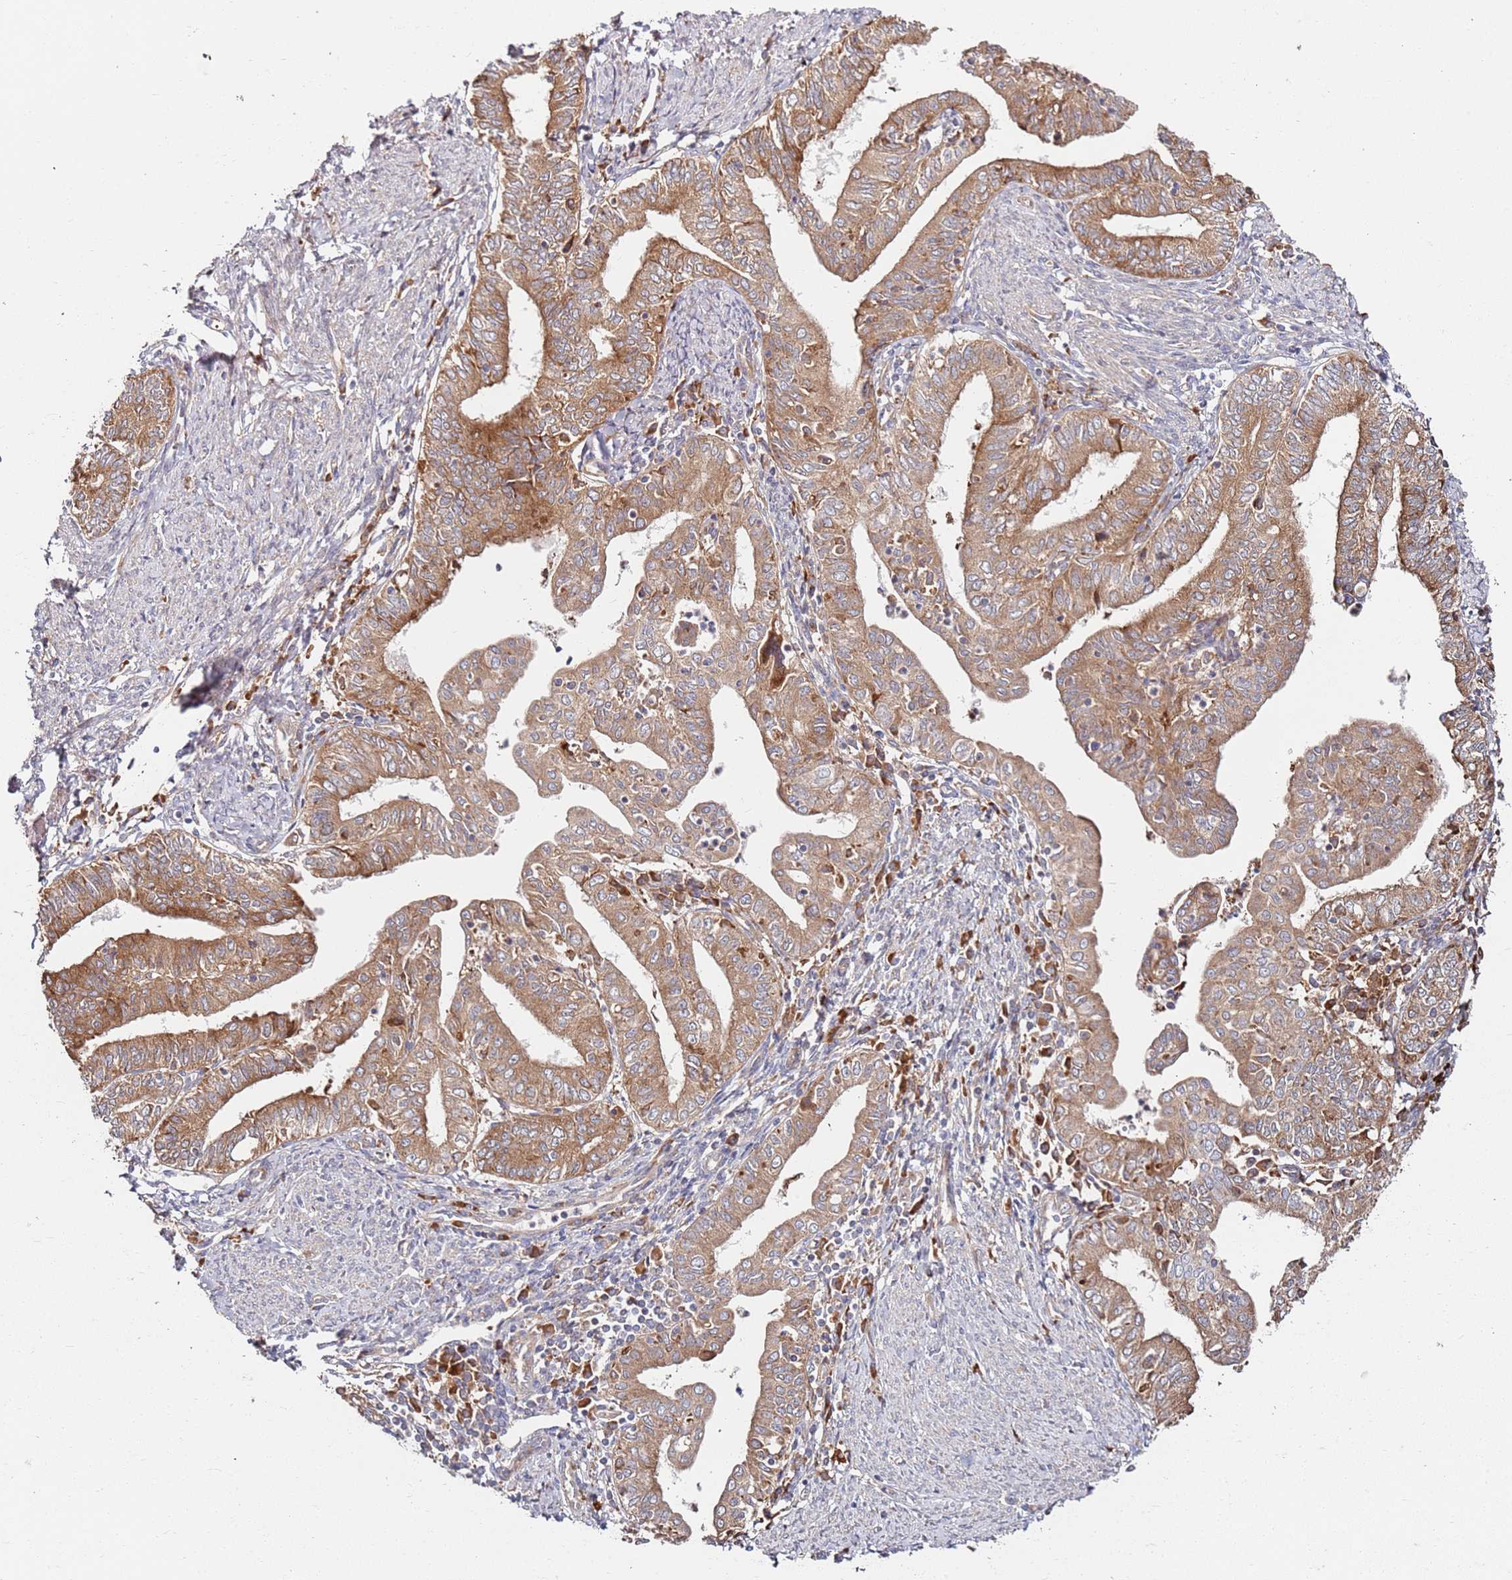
{"staining": {"intensity": "moderate", "quantity": ">75%", "location": "cytoplasmic/membranous"}, "tissue": "endometrial cancer", "cell_type": "Tumor cells", "image_type": "cancer", "snomed": [{"axis": "morphology", "description": "Adenocarcinoma, NOS"}, {"axis": "topography", "description": "Endometrium"}], "caption": "High-magnification brightfield microscopy of endometrial cancer stained with DAB (brown) and counterstained with hematoxylin (blue). tumor cells exhibit moderate cytoplasmic/membranous expression is seen in approximately>75% of cells.", "gene": "RPS3A", "patient": {"sex": "female", "age": 66}}